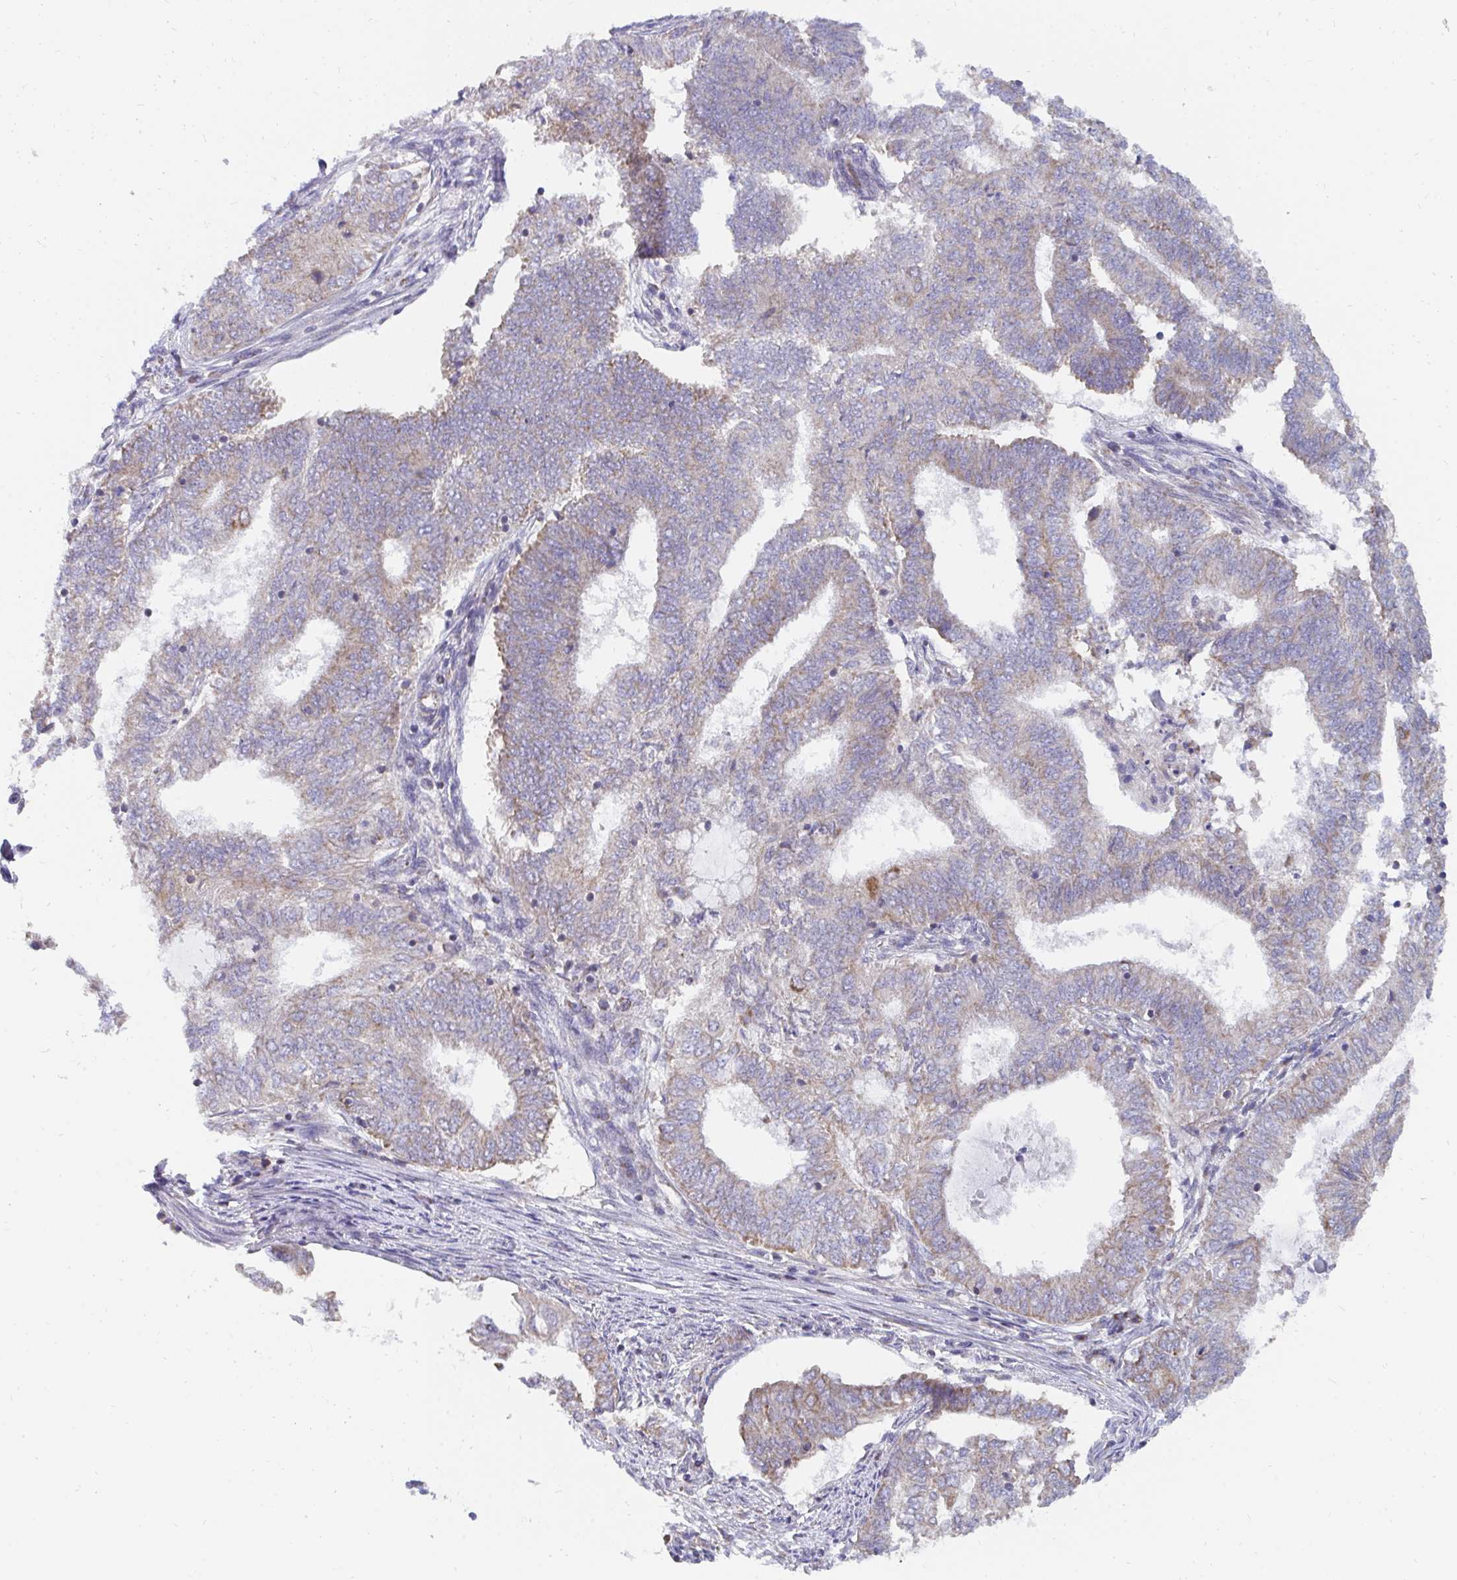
{"staining": {"intensity": "moderate", "quantity": "<25%", "location": "cytoplasmic/membranous"}, "tissue": "endometrial cancer", "cell_type": "Tumor cells", "image_type": "cancer", "snomed": [{"axis": "morphology", "description": "Adenocarcinoma, NOS"}, {"axis": "topography", "description": "Endometrium"}], "caption": "This histopathology image exhibits immunohistochemistry (IHC) staining of endometrial cancer, with low moderate cytoplasmic/membranous expression in approximately <25% of tumor cells.", "gene": "PC", "patient": {"sex": "female", "age": 62}}